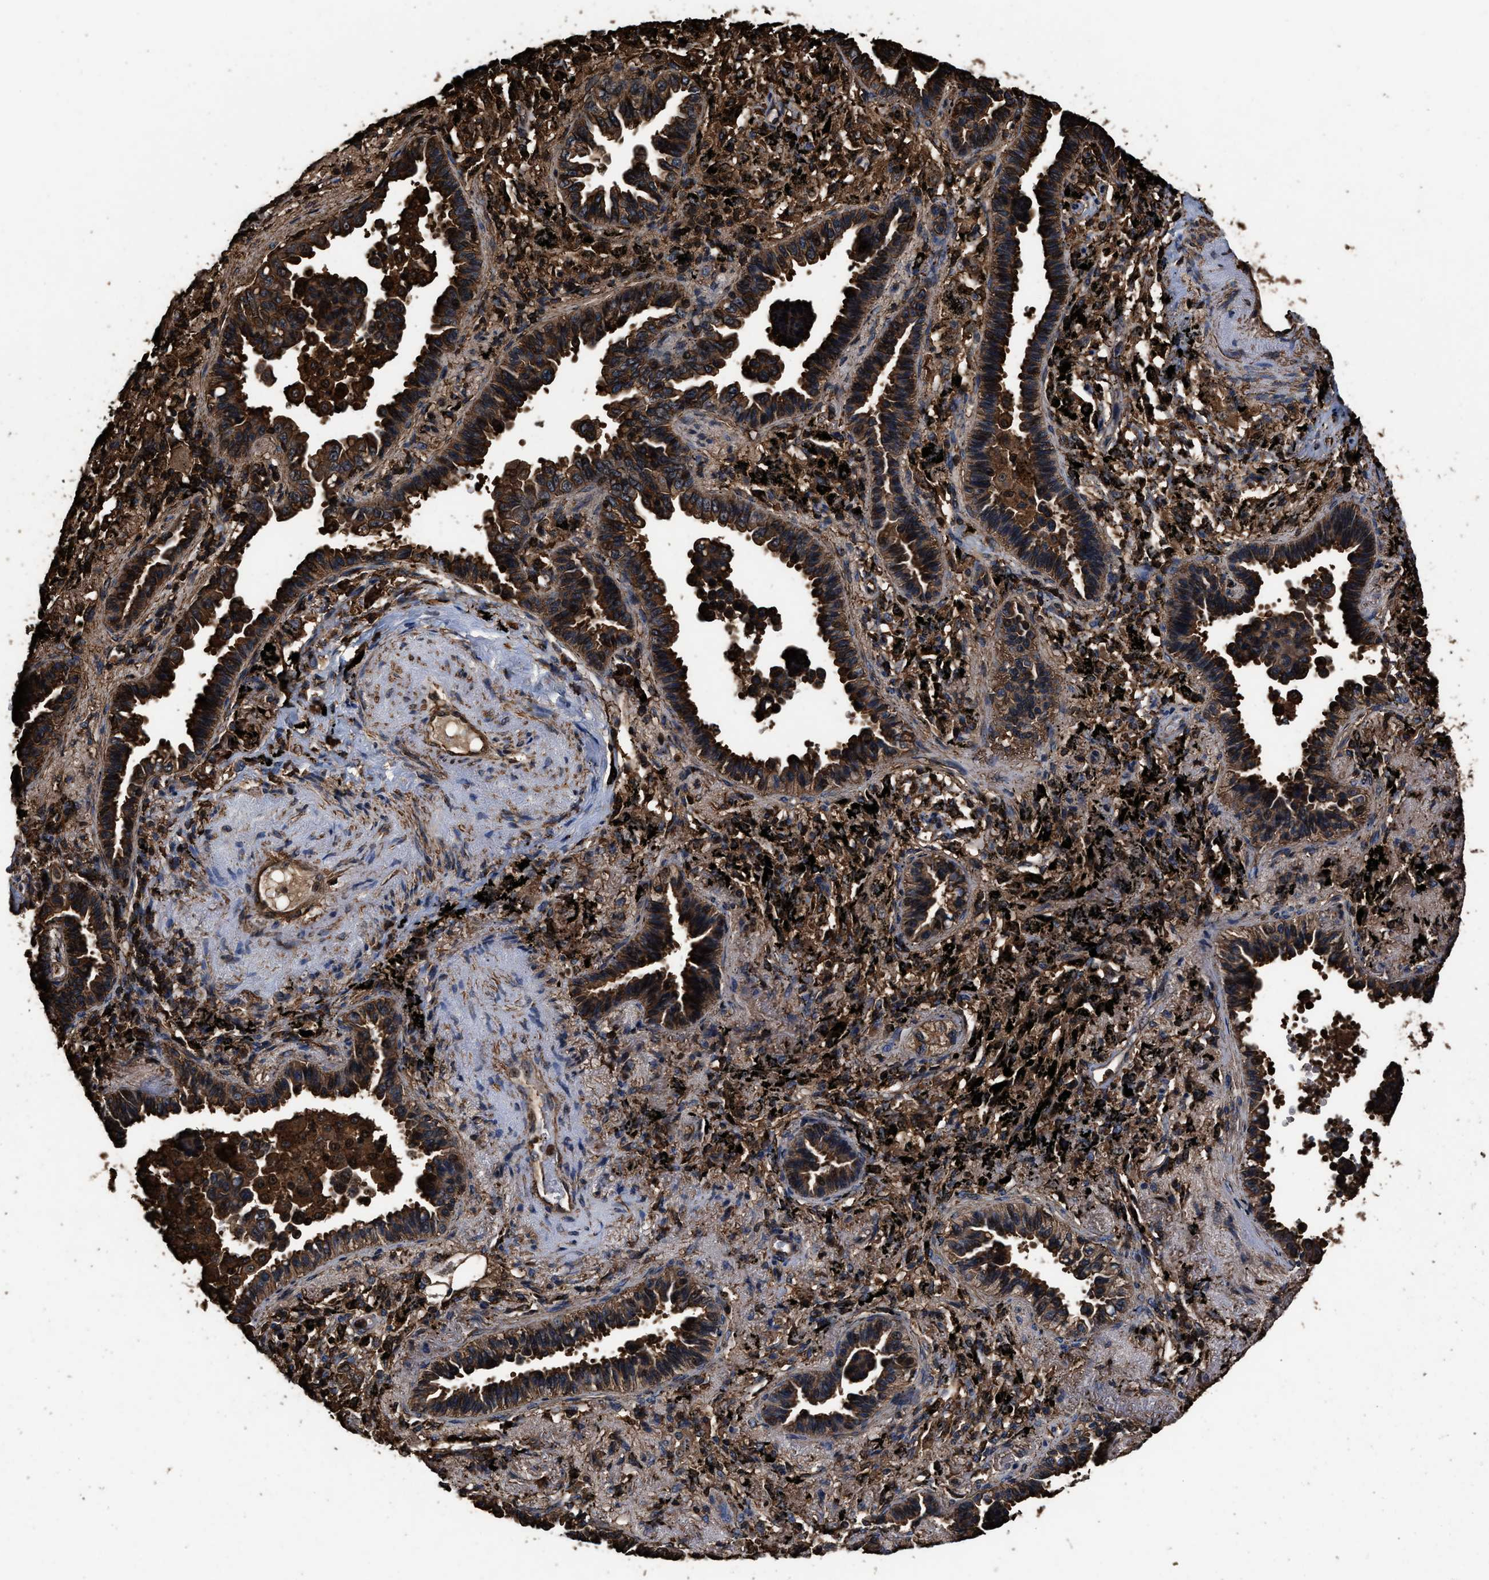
{"staining": {"intensity": "strong", "quantity": ">75%", "location": "cytoplasmic/membranous"}, "tissue": "lung cancer", "cell_type": "Tumor cells", "image_type": "cancer", "snomed": [{"axis": "morphology", "description": "Adenocarcinoma, NOS"}, {"axis": "topography", "description": "Lung"}], "caption": "Strong cytoplasmic/membranous positivity for a protein is present in approximately >75% of tumor cells of adenocarcinoma (lung) using IHC.", "gene": "KBTBD2", "patient": {"sex": "male", "age": 59}}